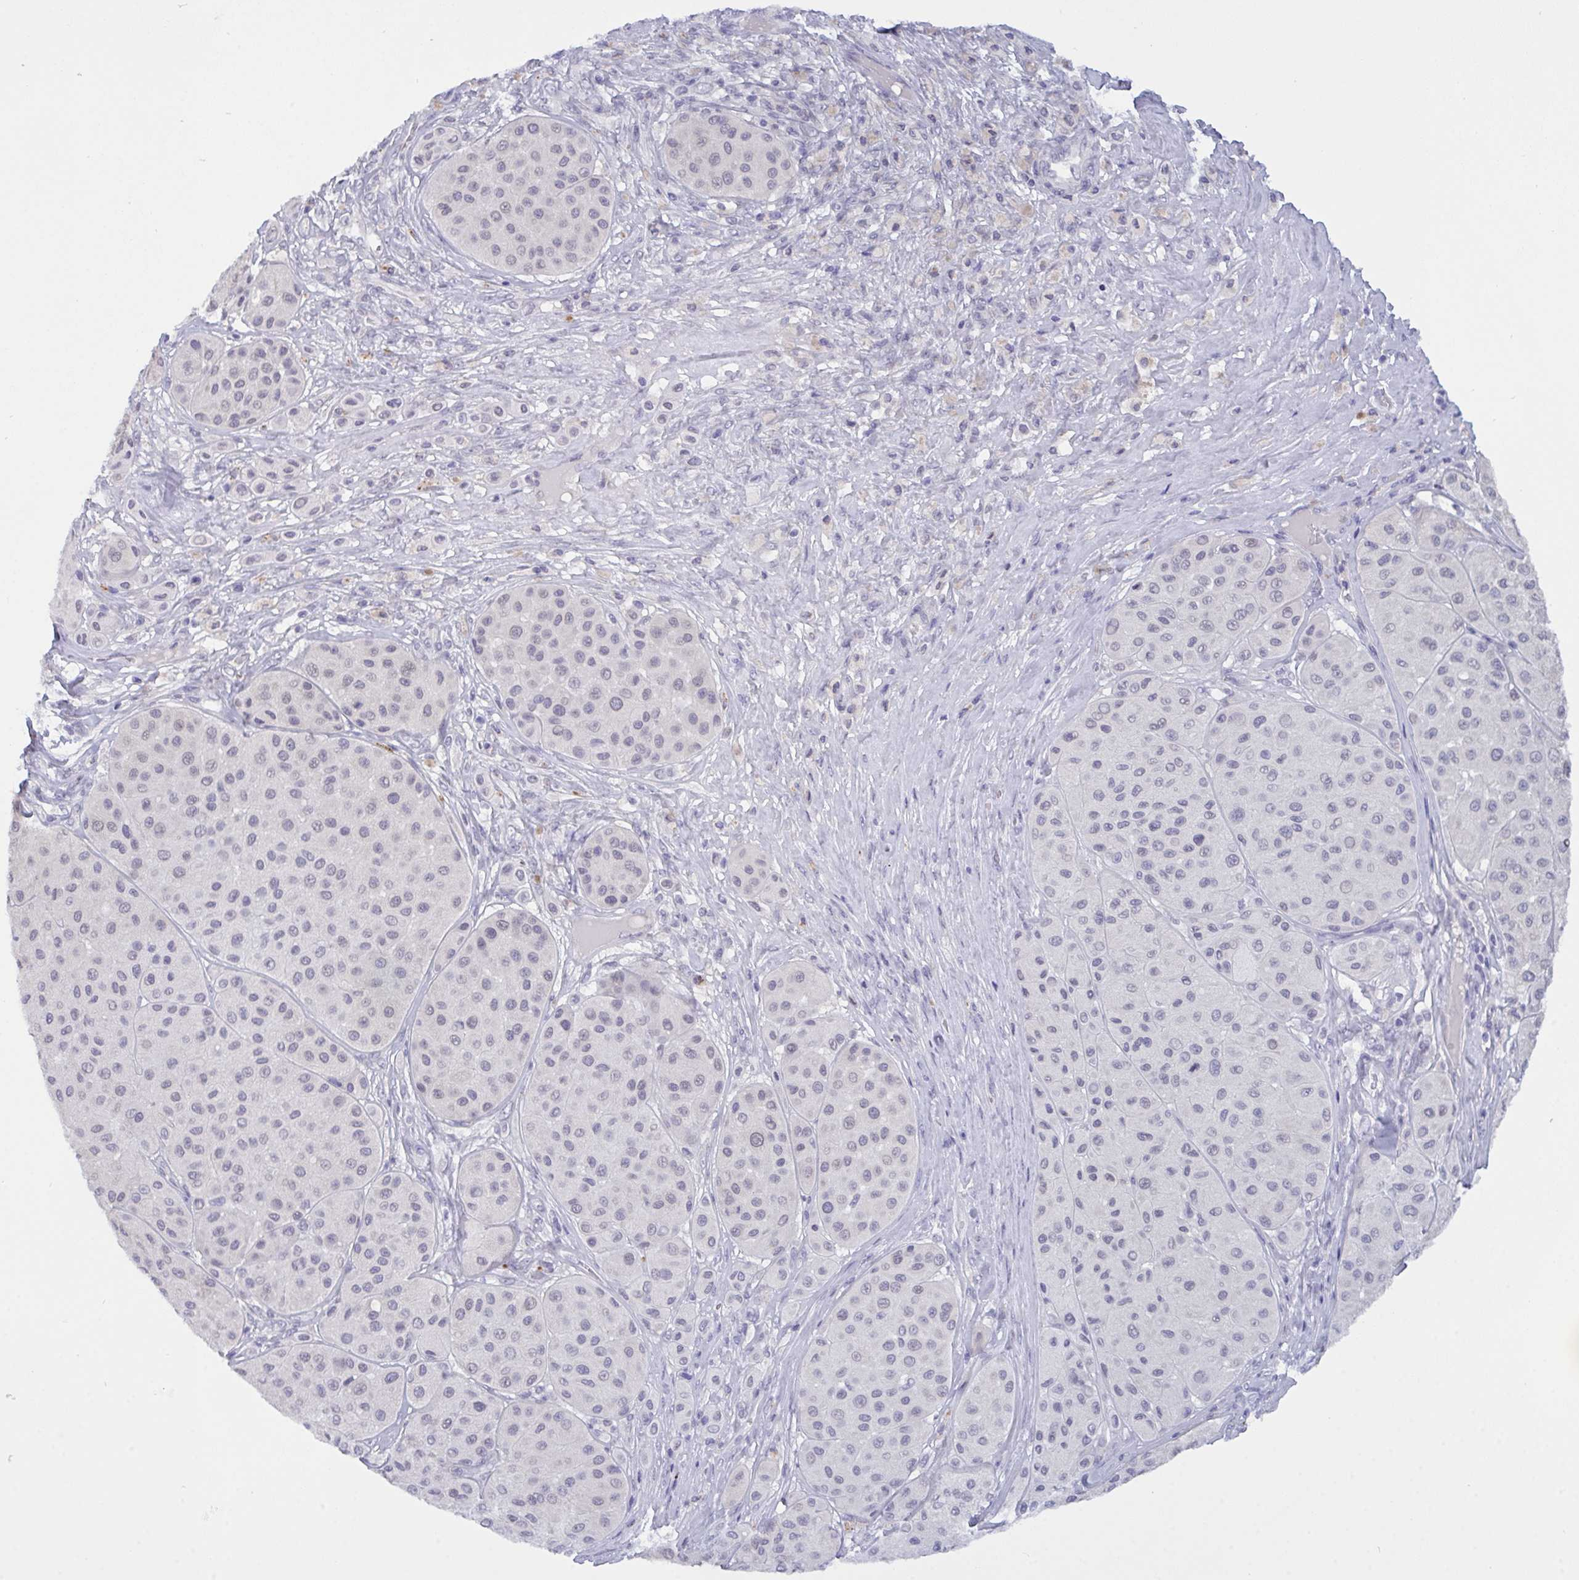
{"staining": {"intensity": "negative", "quantity": "none", "location": "none"}, "tissue": "melanoma", "cell_type": "Tumor cells", "image_type": "cancer", "snomed": [{"axis": "morphology", "description": "Malignant melanoma, Metastatic site"}, {"axis": "topography", "description": "Smooth muscle"}], "caption": "The micrograph shows no significant expression in tumor cells of melanoma.", "gene": "SERPINB13", "patient": {"sex": "male", "age": 41}}